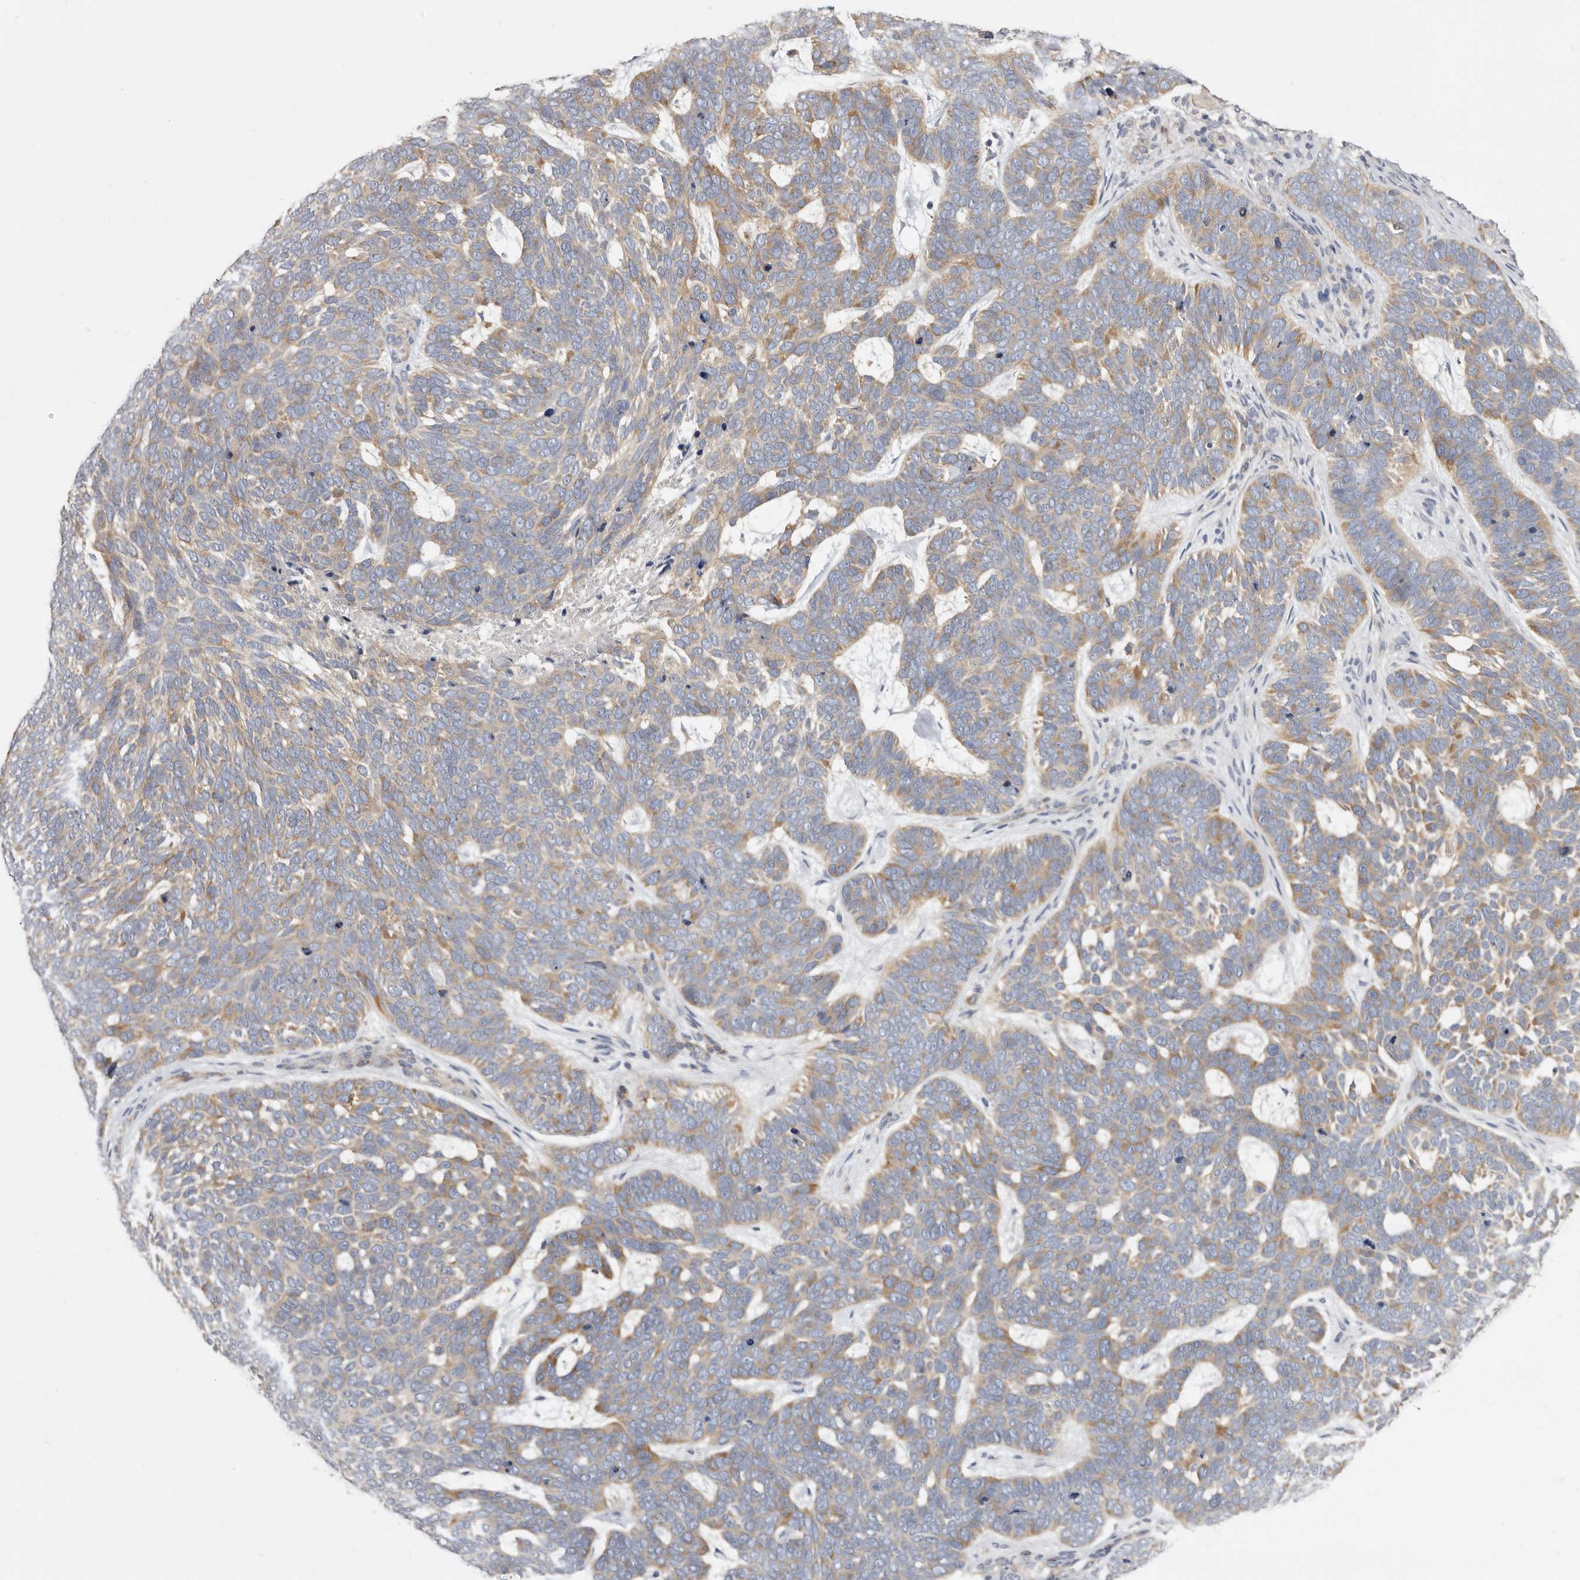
{"staining": {"intensity": "moderate", "quantity": ">75%", "location": "cytoplasmic/membranous"}, "tissue": "skin cancer", "cell_type": "Tumor cells", "image_type": "cancer", "snomed": [{"axis": "morphology", "description": "Basal cell carcinoma"}, {"axis": "topography", "description": "Skin"}], "caption": "Approximately >75% of tumor cells in human skin basal cell carcinoma display moderate cytoplasmic/membranous protein positivity as visualized by brown immunohistochemical staining.", "gene": "BAIAP2L1", "patient": {"sex": "female", "age": 85}}